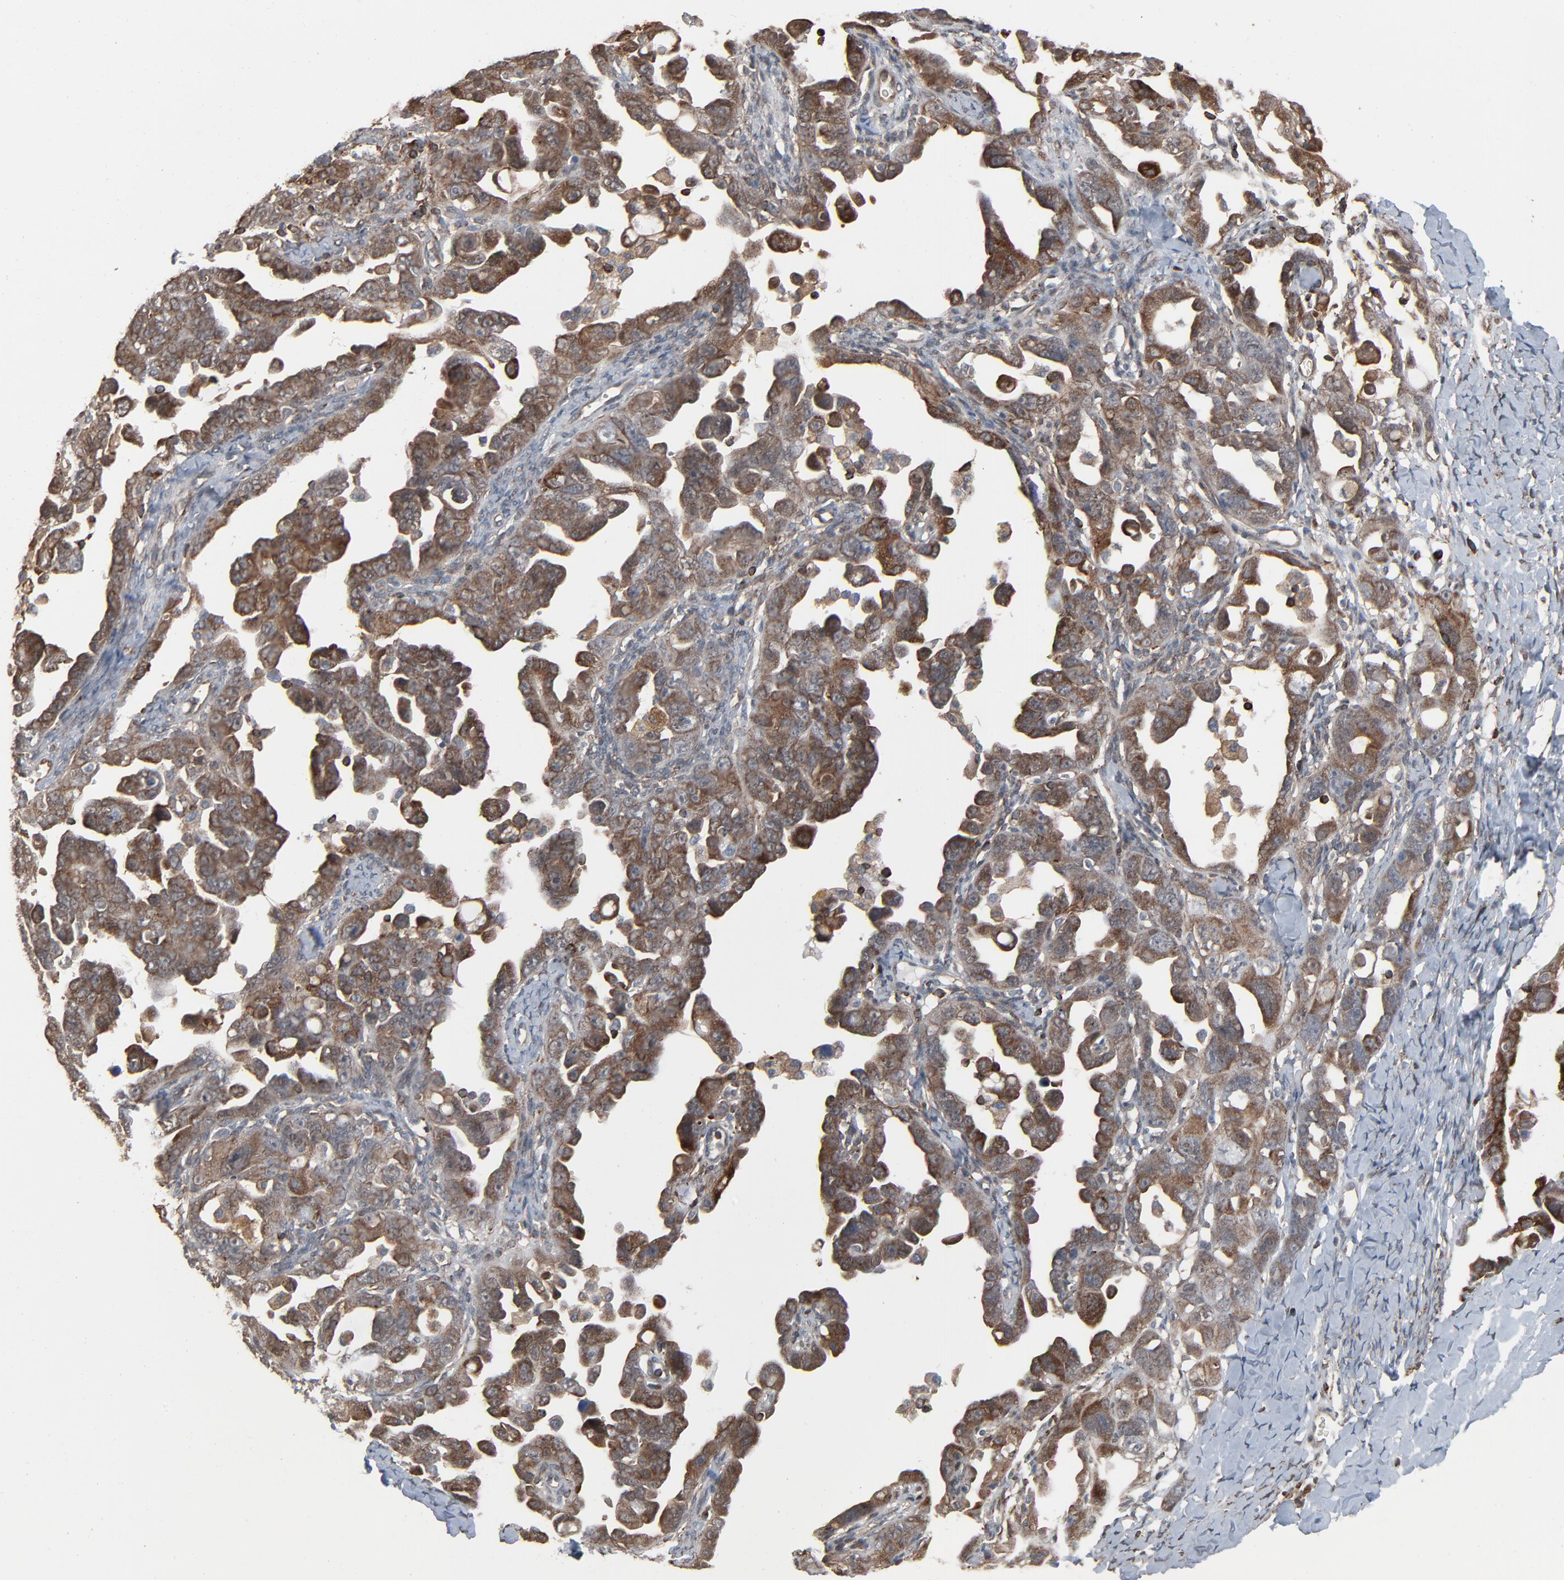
{"staining": {"intensity": "moderate", "quantity": ">75%", "location": "cytoplasmic/membranous"}, "tissue": "ovarian cancer", "cell_type": "Tumor cells", "image_type": "cancer", "snomed": [{"axis": "morphology", "description": "Cystadenocarcinoma, serous, NOS"}, {"axis": "topography", "description": "Ovary"}], "caption": "Ovarian cancer (serous cystadenocarcinoma) stained with IHC displays moderate cytoplasmic/membranous positivity in about >75% of tumor cells. (DAB (3,3'-diaminobenzidine) IHC, brown staining for protein, blue staining for nuclei).", "gene": "OPTN", "patient": {"sex": "female", "age": 66}}